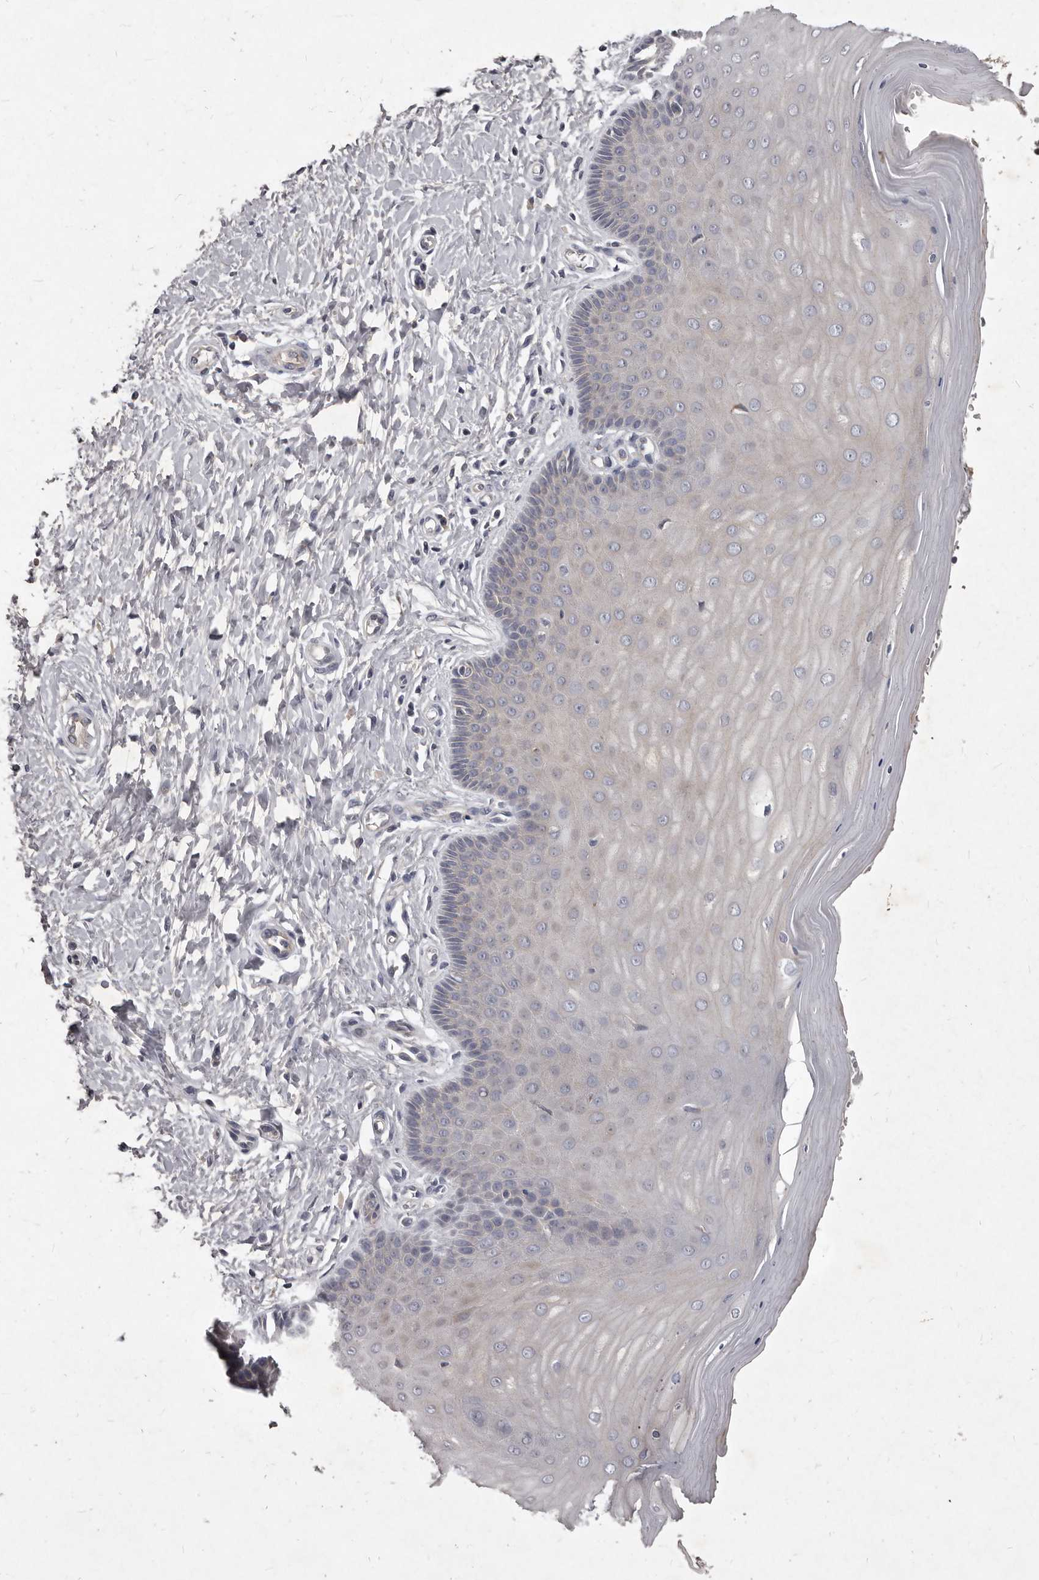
{"staining": {"intensity": "strong", "quantity": "25%-75%", "location": "cytoplasmic/membranous"}, "tissue": "cervix", "cell_type": "Glandular cells", "image_type": "normal", "snomed": [{"axis": "morphology", "description": "Normal tissue, NOS"}, {"axis": "topography", "description": "Cervix"}], "caption": "Glandular cells exhibit high levels of strong cytoplasmic/membranous positivity in approximately 25%-75% of cells in normal cervix. (Brightfield microscopy of DAB IHC at high magnification).", "gene": "GPRC5C", "patient": {"sex": "female", "age": 55}}